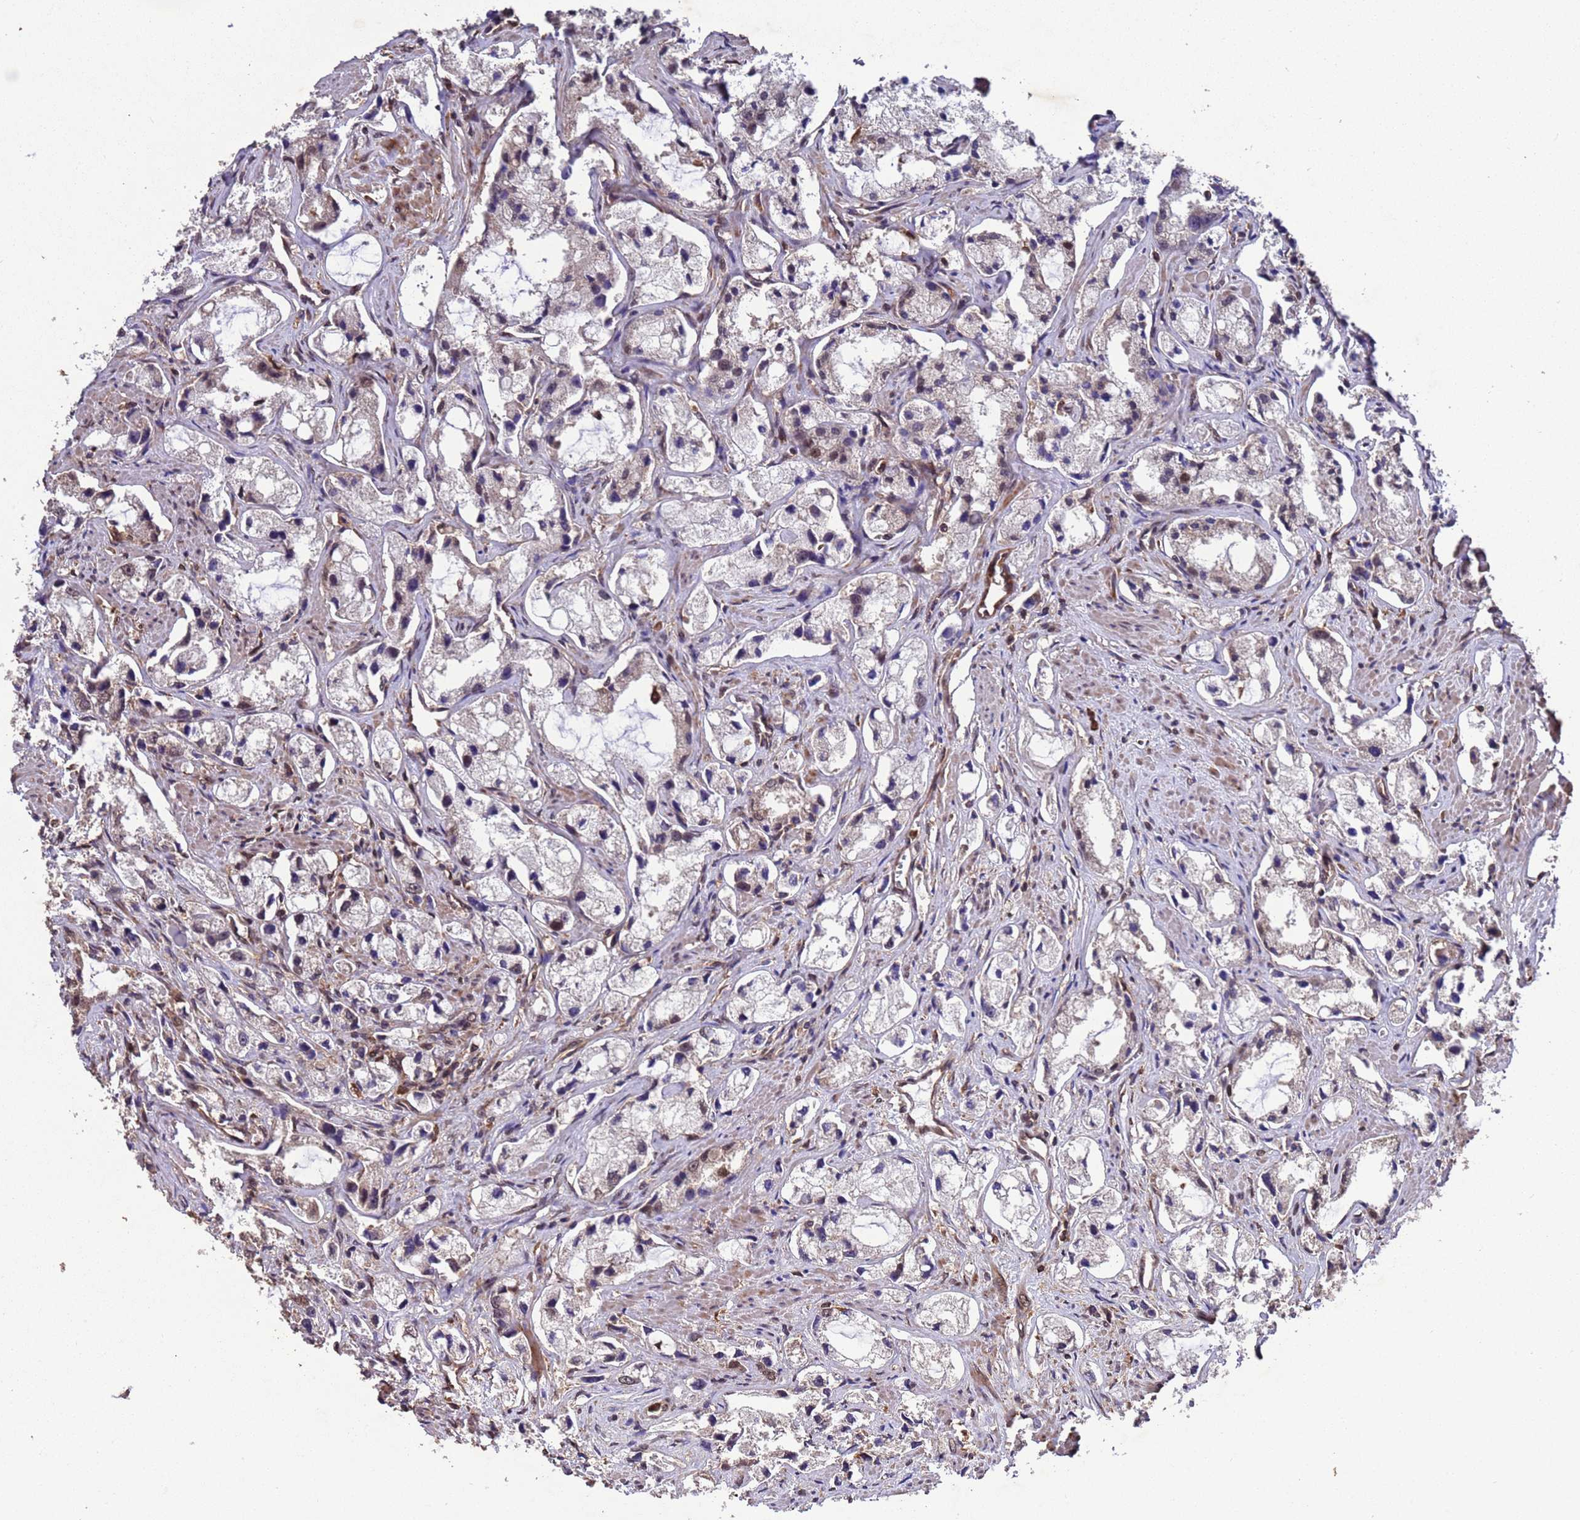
{"staining": {"intensity": "negative", "quantity": "none", "location": "none"}, "tissue": "prostate cancer", "cell_type": "Tumor cells", "image_type": "cancer", "snomed": [{"axis": "morphology", "description": "Adenocarcinoma, High grade"}, {"axis": "topography", "description": "Prostate"}], "caption": "Immunohistochemistry histopathology image of neoplastic tissue: human prostate adenocarcinoma (high-grade) stained with DAB reveals no significant protein positivity in tumor cells. (DAB (3,3'-diaminobenzidine) immunohistochemistry (IHC), high magnification).", "gene": "VSTM4", "patient": {"sex": "male", "age": 66}}